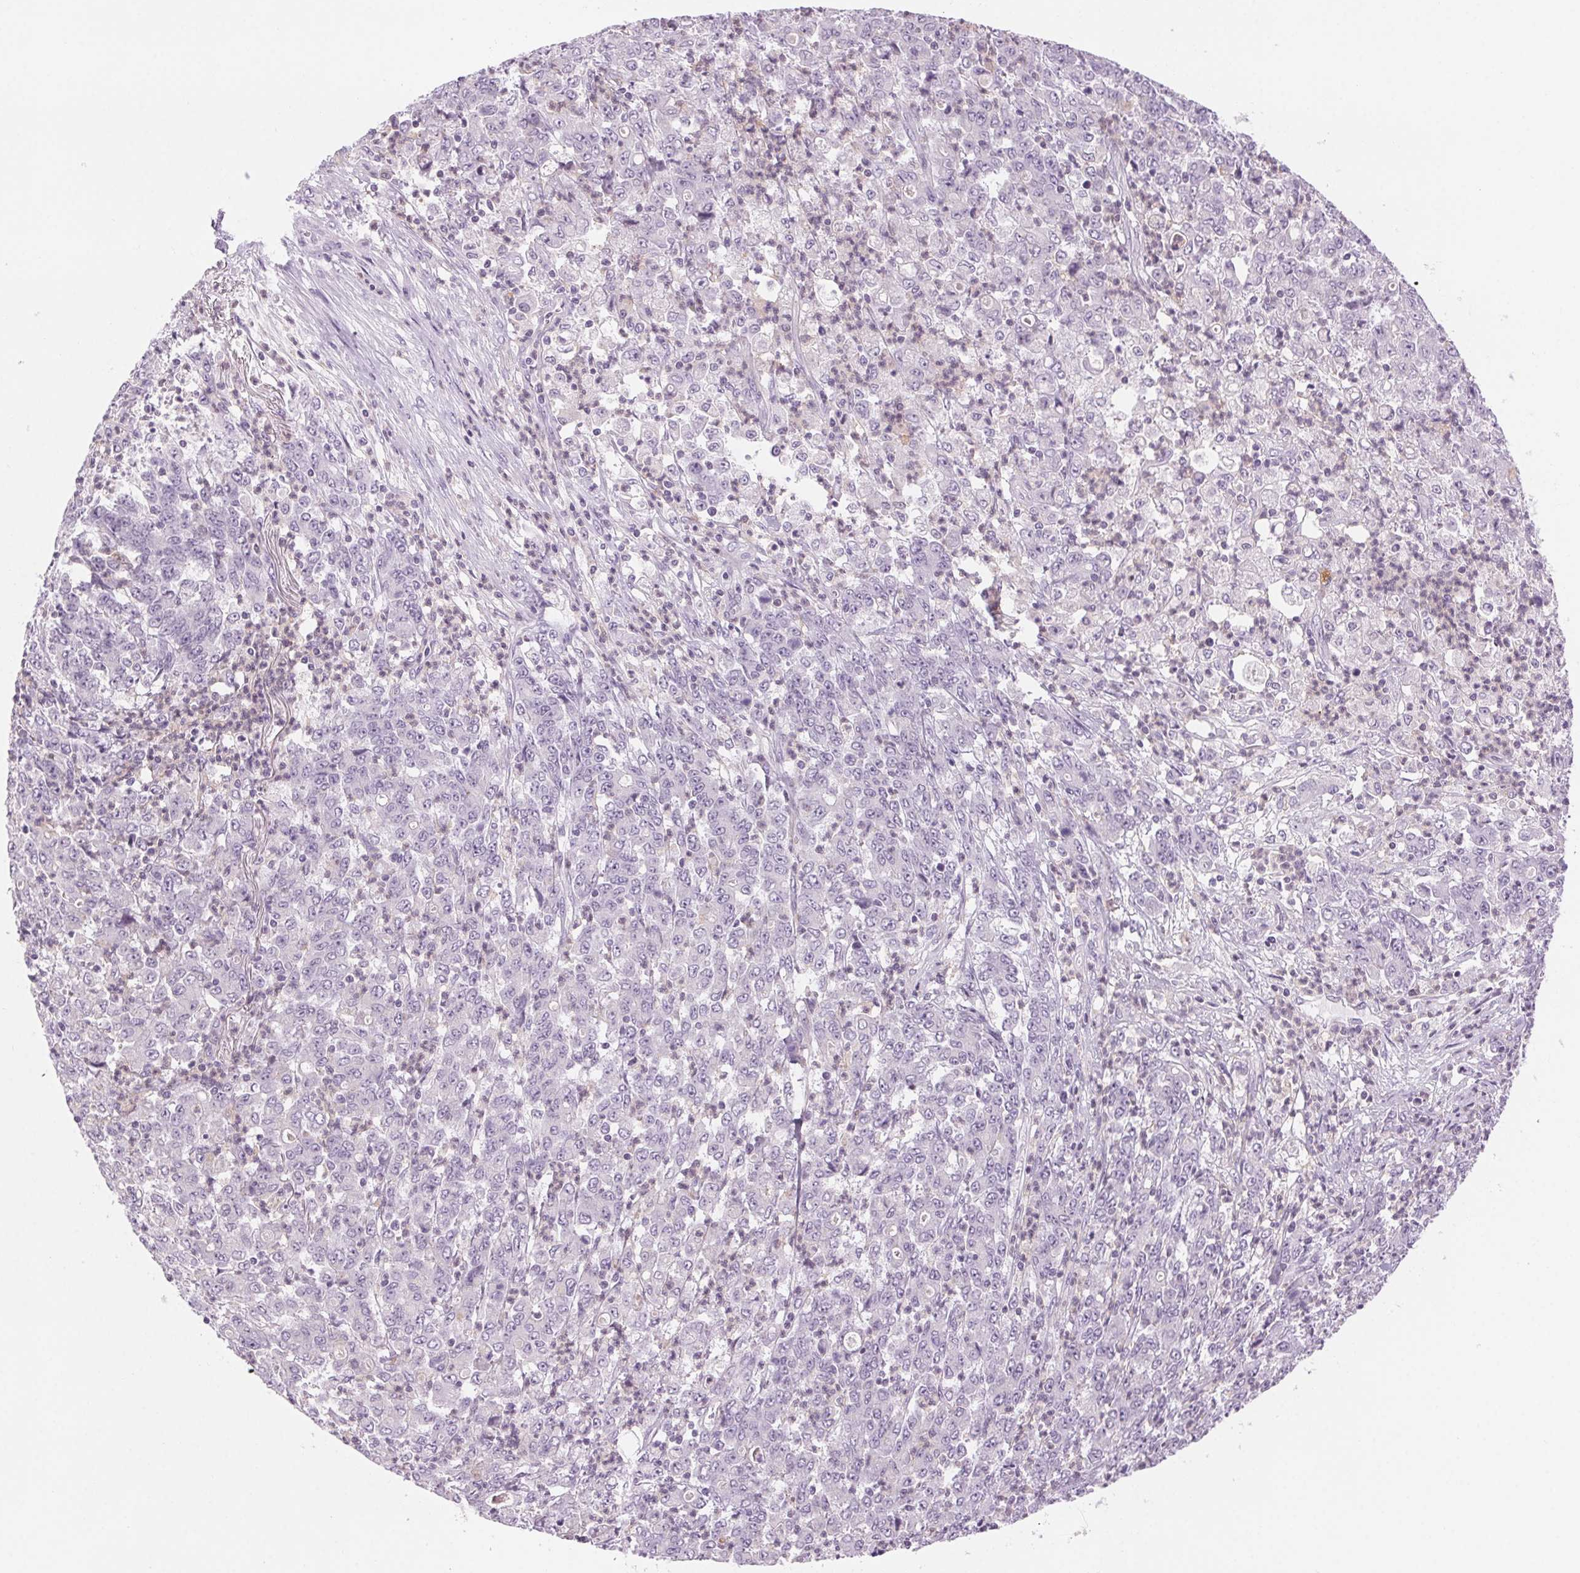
{"staining": {"intensity": "negative", "quantity": "none", "location": "none"}, "tissue": "stomach cancer", "cell_type": "Tumor cells", "image_type": "cancer", "snomed": [{"axis": "morphology", "description": "Adenocarcinoma, NOS"}, {"axis": "topography", "description": "Stomach, lower"}], "caption": "Immunohistochemical staining of human adenocarcinoma (stomach) shows no significant positivity in tumor cells.", "gene": "SLC6A19", "patient": {"sex": "female", "age": 71}}